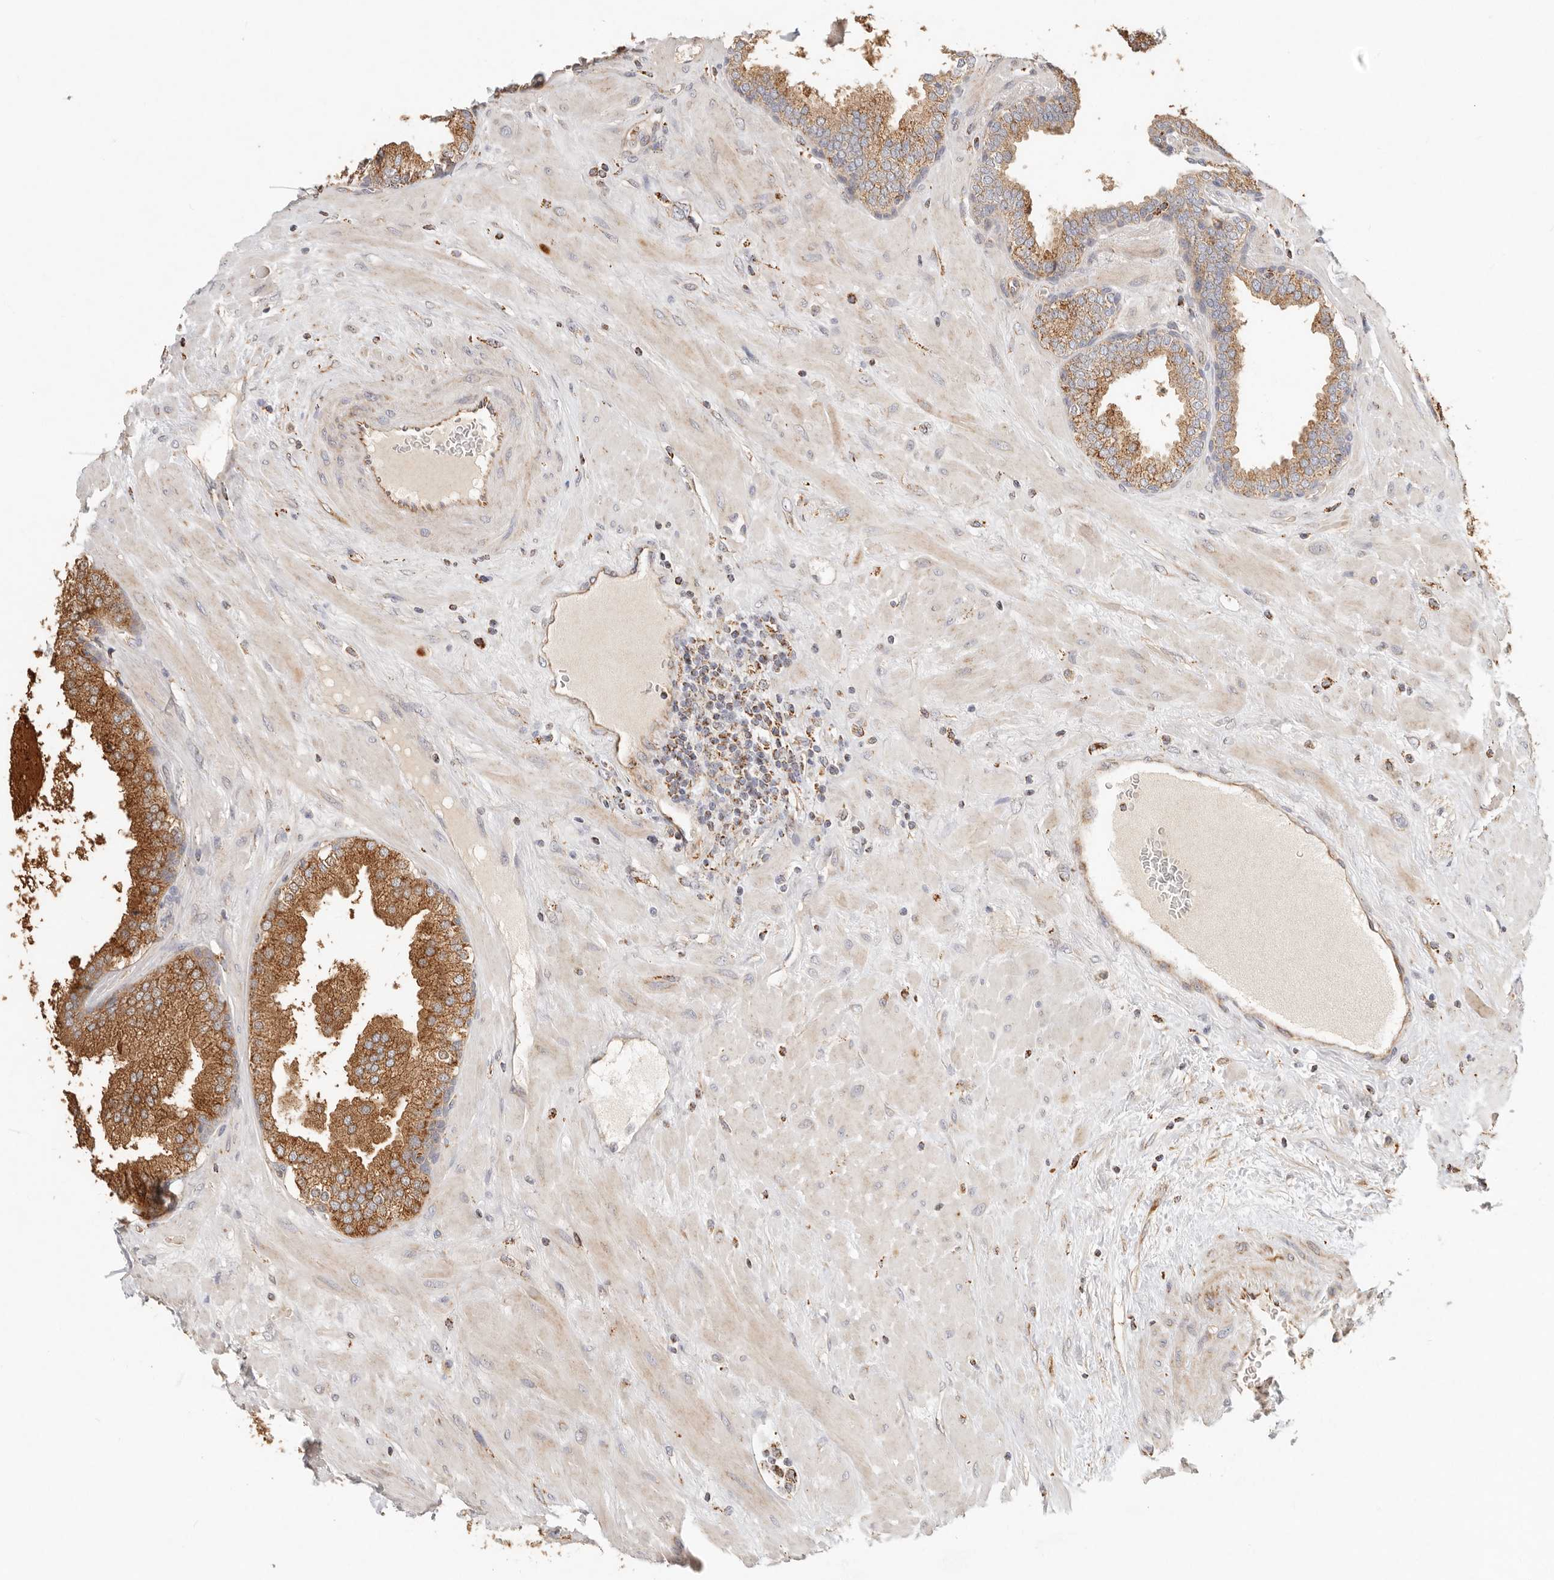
{"staining": {"intensity": "strong", "quantity": ">75%", "location": "cytoplasmic/membranous"}, "tissue": "prostate", "cell_type": "Glandular cells", "image_type": "normal", "snomed": [{"axis": "morphology", "description": "Normal tissue, NOS"}, {"axis": "topography", "description": "Prostate"}], "caption": "Glandular cells show high levels of strong cytoplasmic/membranous staining in approximately >75% of cells in benign human prostate.", "gene": "ARHGEF10L", "patient": {"sex": "male", "age": 51}}